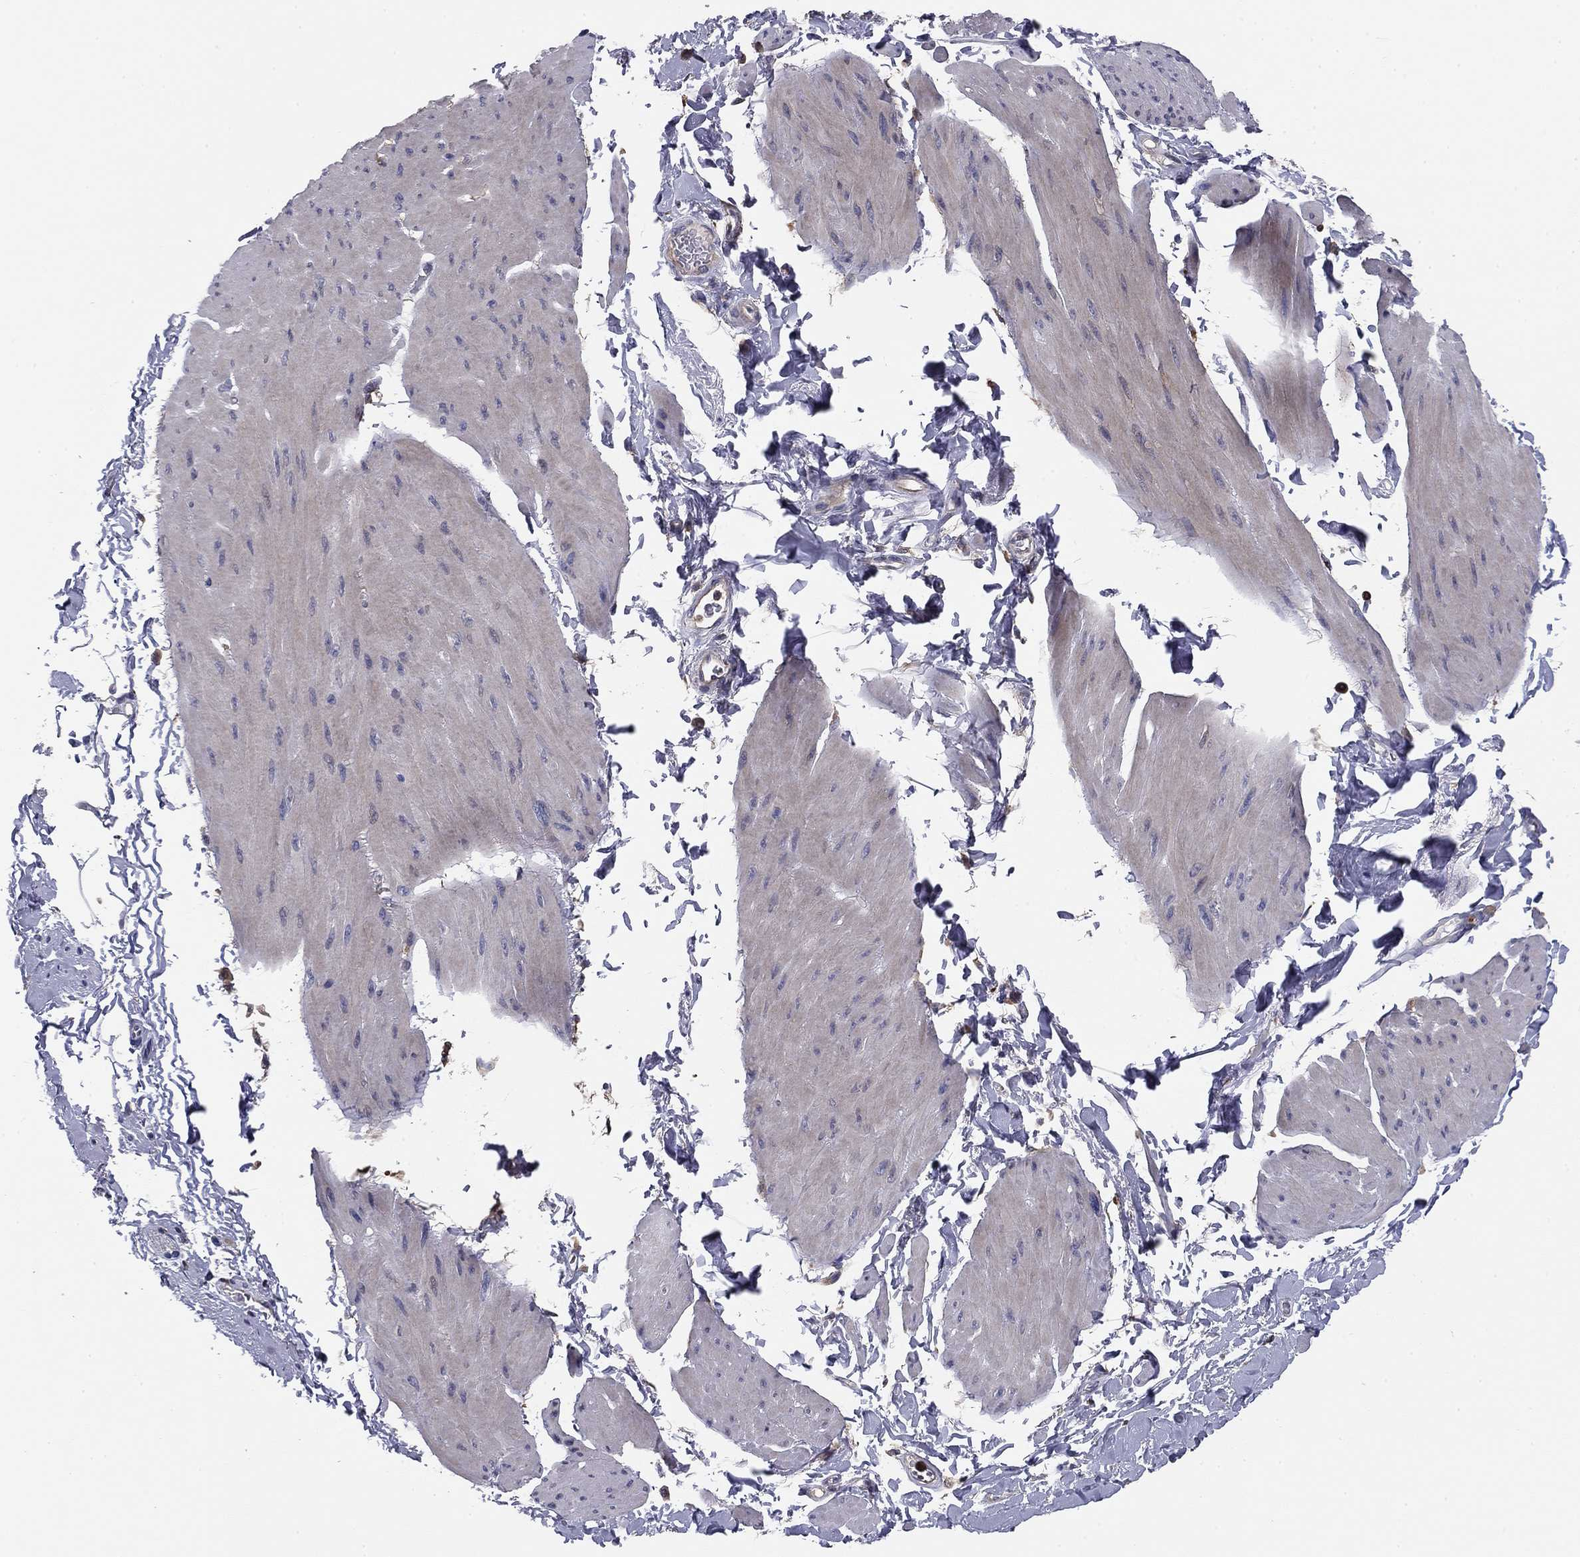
{"staining": {"intensity": "negative", "quantity": "none", "location": "none"}, "tissue": "smooth muscle", "cell_type": "Smooth muscle cells", "image_type": "normal", "snomed": [{"axis": "morphology", "description": "Normal tissue, NOS"}, {"axis": "topography", "description": "Adipose tissue"}, {"axis": "topography", "description": "Smooth muscle"}, {"axis": "topography", "description": "Peripheral nerve tissue"}], "caption": "Protein analysis of benign smooth muscle shows no significant staining in smooth muscle cells. (IHC, brightfield microscopy, high magnification).", "gene": "PLCB2", "patient": {"sex": "male", "age": 83}}